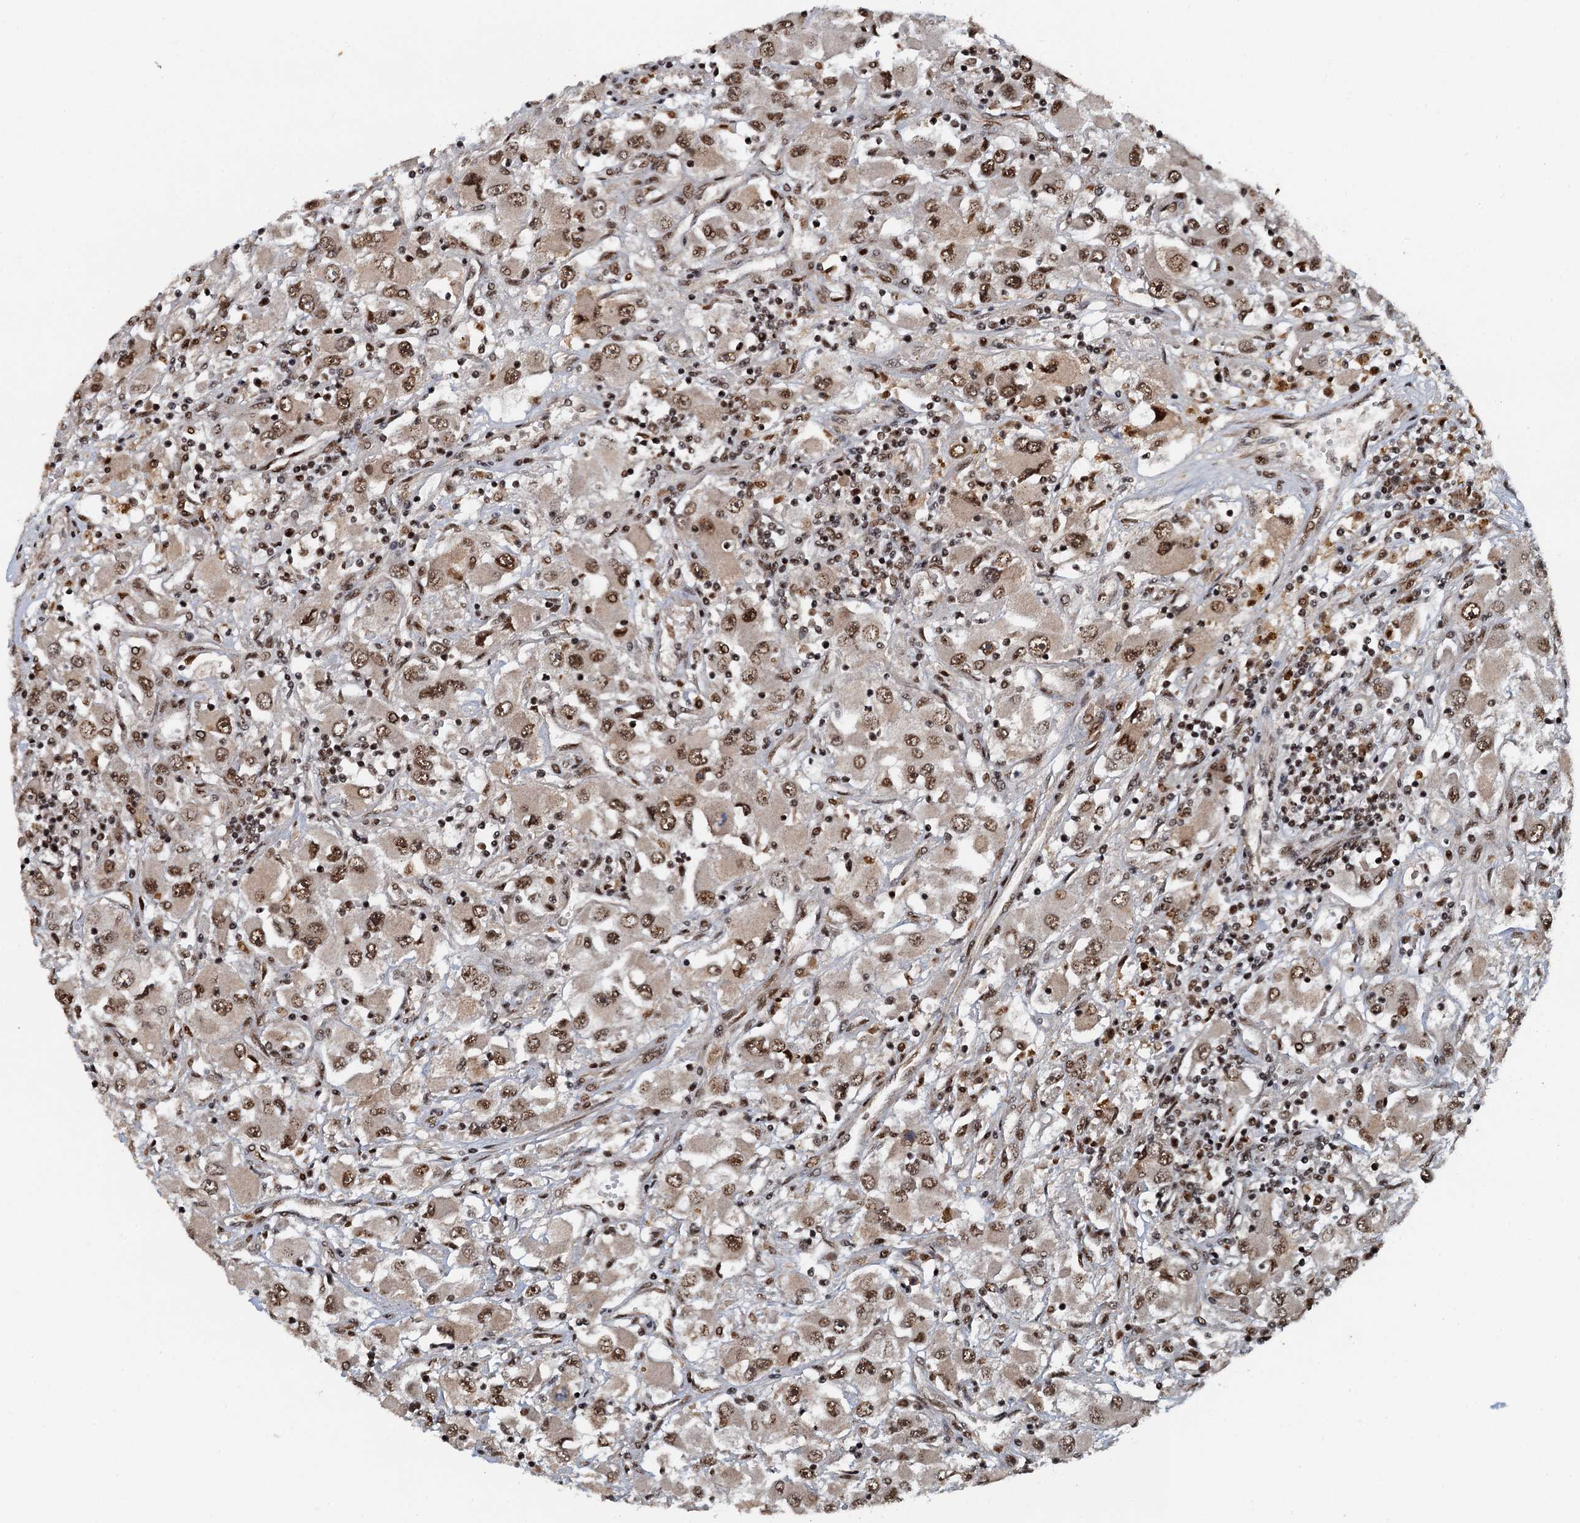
{"staining": {"intensity": "moderate", "quantity": ">75%", "location": "nuclear"}, "tissue": "renal cancer", "cell_type": "Tumor cells", "image_type": "cancer", "snomed": [{"axis": "morphology", "description": "Adenocarcinoma, NOS"}, {"axis": "topography", "description": "Kidney"}], "caption": "Immunohistochemistry (IHC) staining of renal cancer (adenocarcinoma), which exhibits medium levels of moderate nuclear expression in approximately >75% of tumor cells indicating moderate nuclear protein expression. The staining was performed using DAB (3,3'-diaminobenzidine) (brown) for protein detection and nuclei were counterstained in hematoxylin (blue).", "gene": "ZC3H18", "patient": {"sex": "female", "age": 52}}